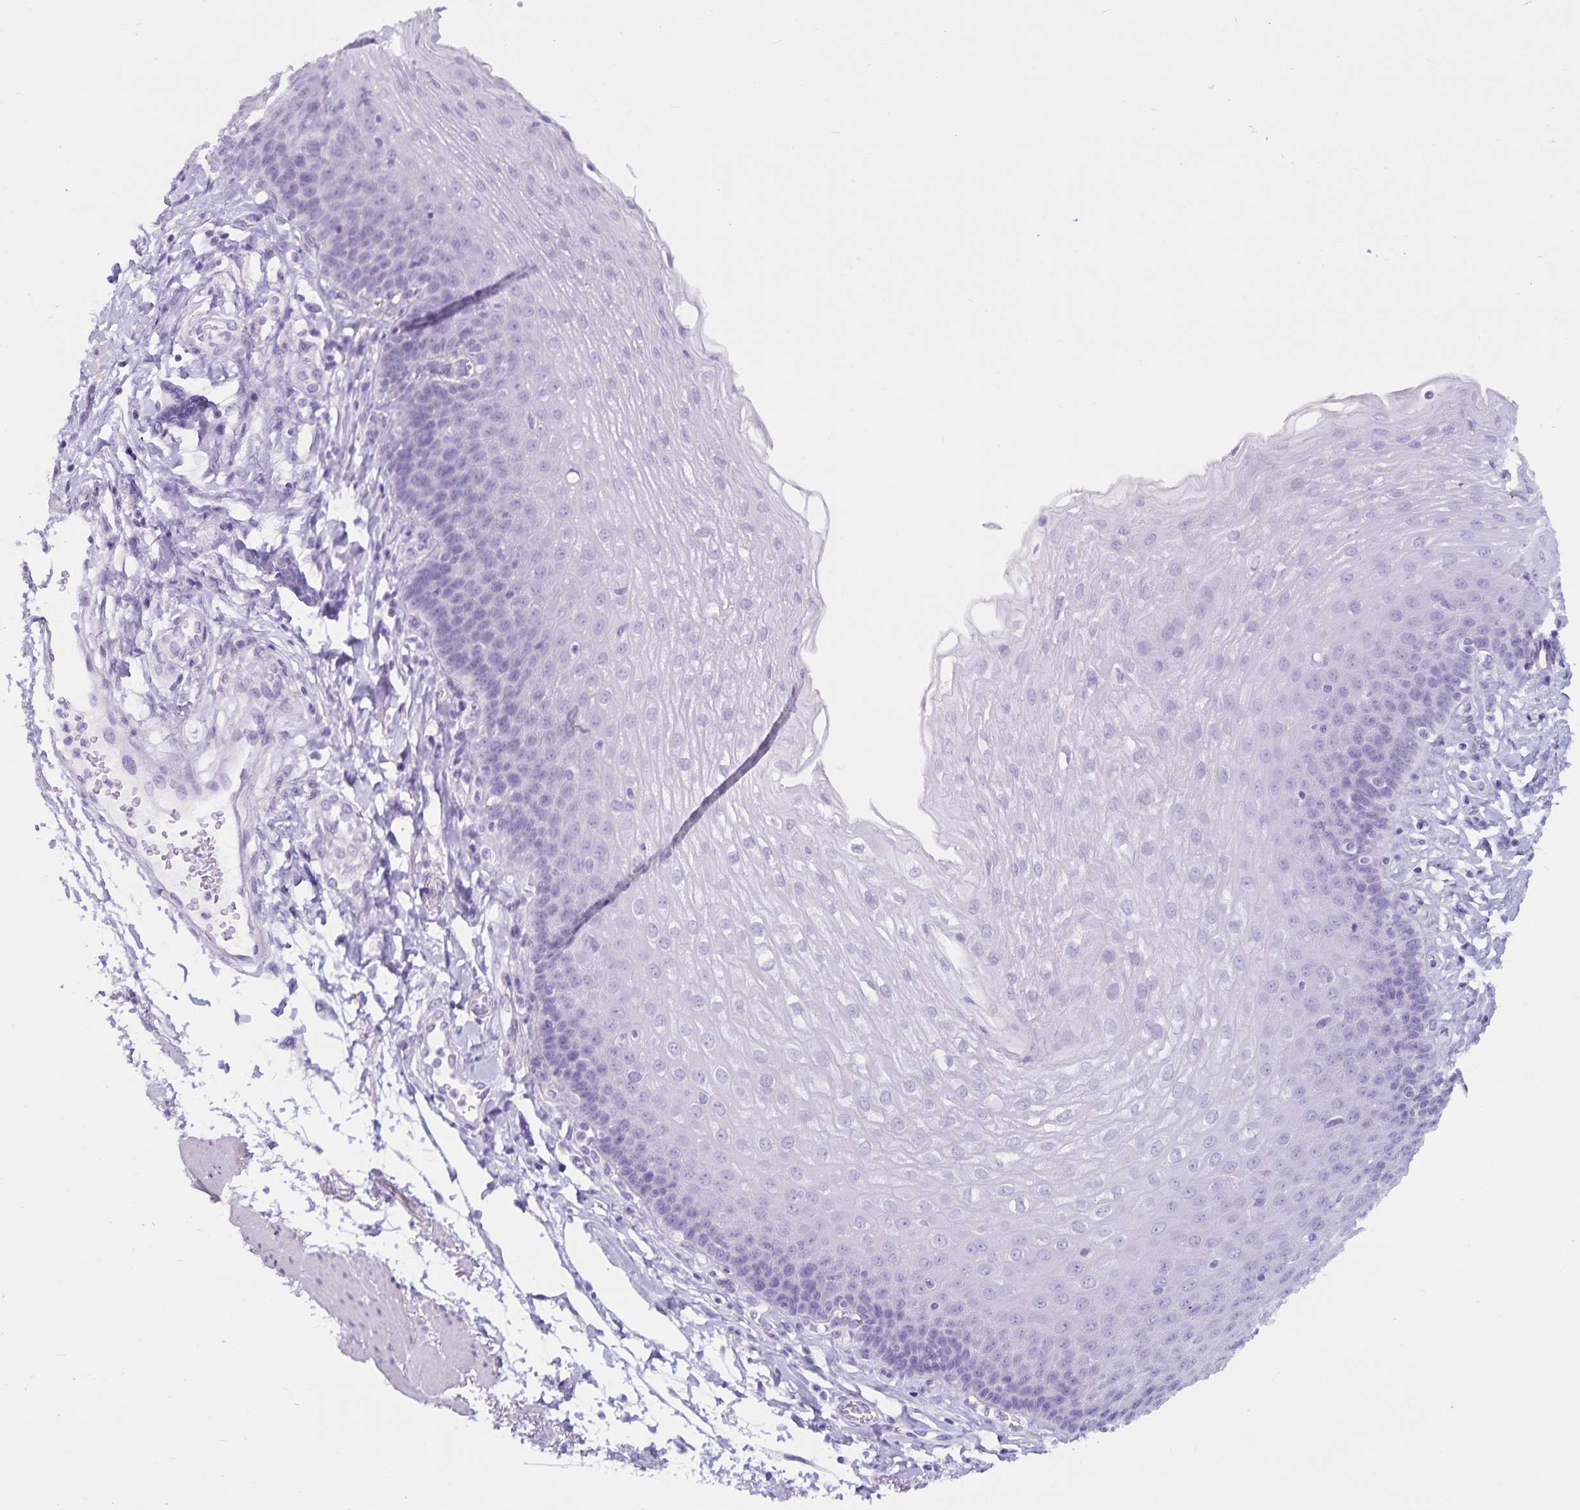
{"staining": {"intensity": "negative", "quantity": "none", "location": "none"}, "tissue": "esophagus", "cell_type": "Squamous epithelial cells", "image_type": "normal", "snomed": [{"axis": "morphology", "description": "Normal tissue, NOS"}, {"axis": "topography", "description": "Esophagus"}], "caption": "High power microscopy histopathology image of an IHC histopathology image of normal esophagus, revealing no significant staining in squamous epithelial cells.", "gene": "GPR137", "patient": {"sex": "female", "age": 81}}